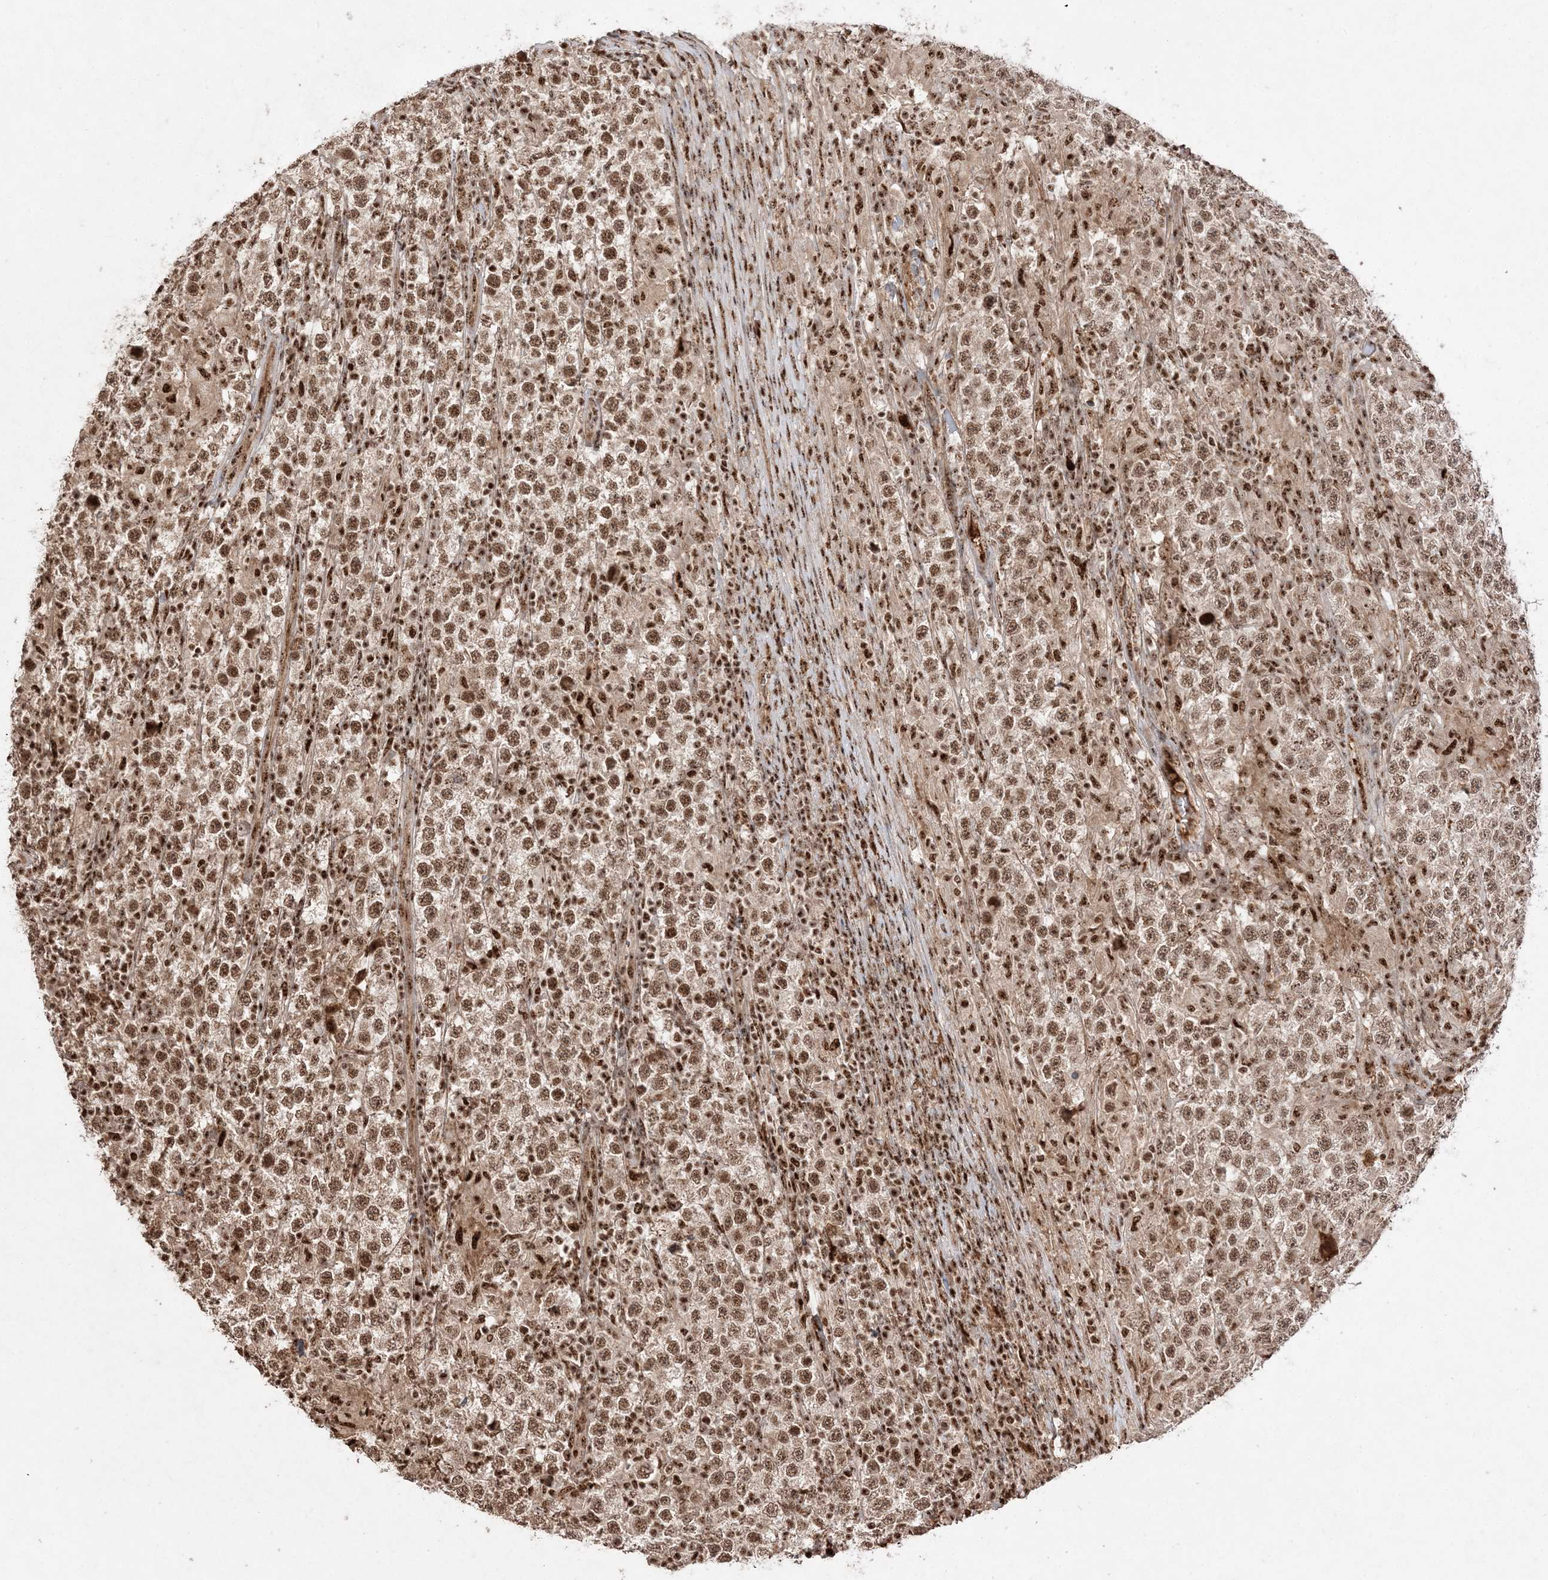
{"staining": {"intensity": "moderate", "quantity": ">75%", "location": "nuclear"}, "tissue": "testis cancer", "cell_type": "Tumor cells", "image_type": "cancer", "snomed": [{"axis": "morphology", "description": "Normal tissue, NOS"}, {"axis": "morphology", "description": "Urothelial carcinoma, High grade"}, {"axis": "morphology", "description": "Seminoma, NOS"}, {"axis": "morphology", "description": "Carcinoma, Embryonal, NOS"}, {"axis": "topography", "description": "Urinary bladder"}, {"axis": "topography", "description": "Testis"}], "caption": "Immunohistochemical staining of human testis cancer displays moderate nuclear protein staining in about >75% of tumor cells.", "gene": "RBM17", "patient": {"sex": "male", "age": 41}}